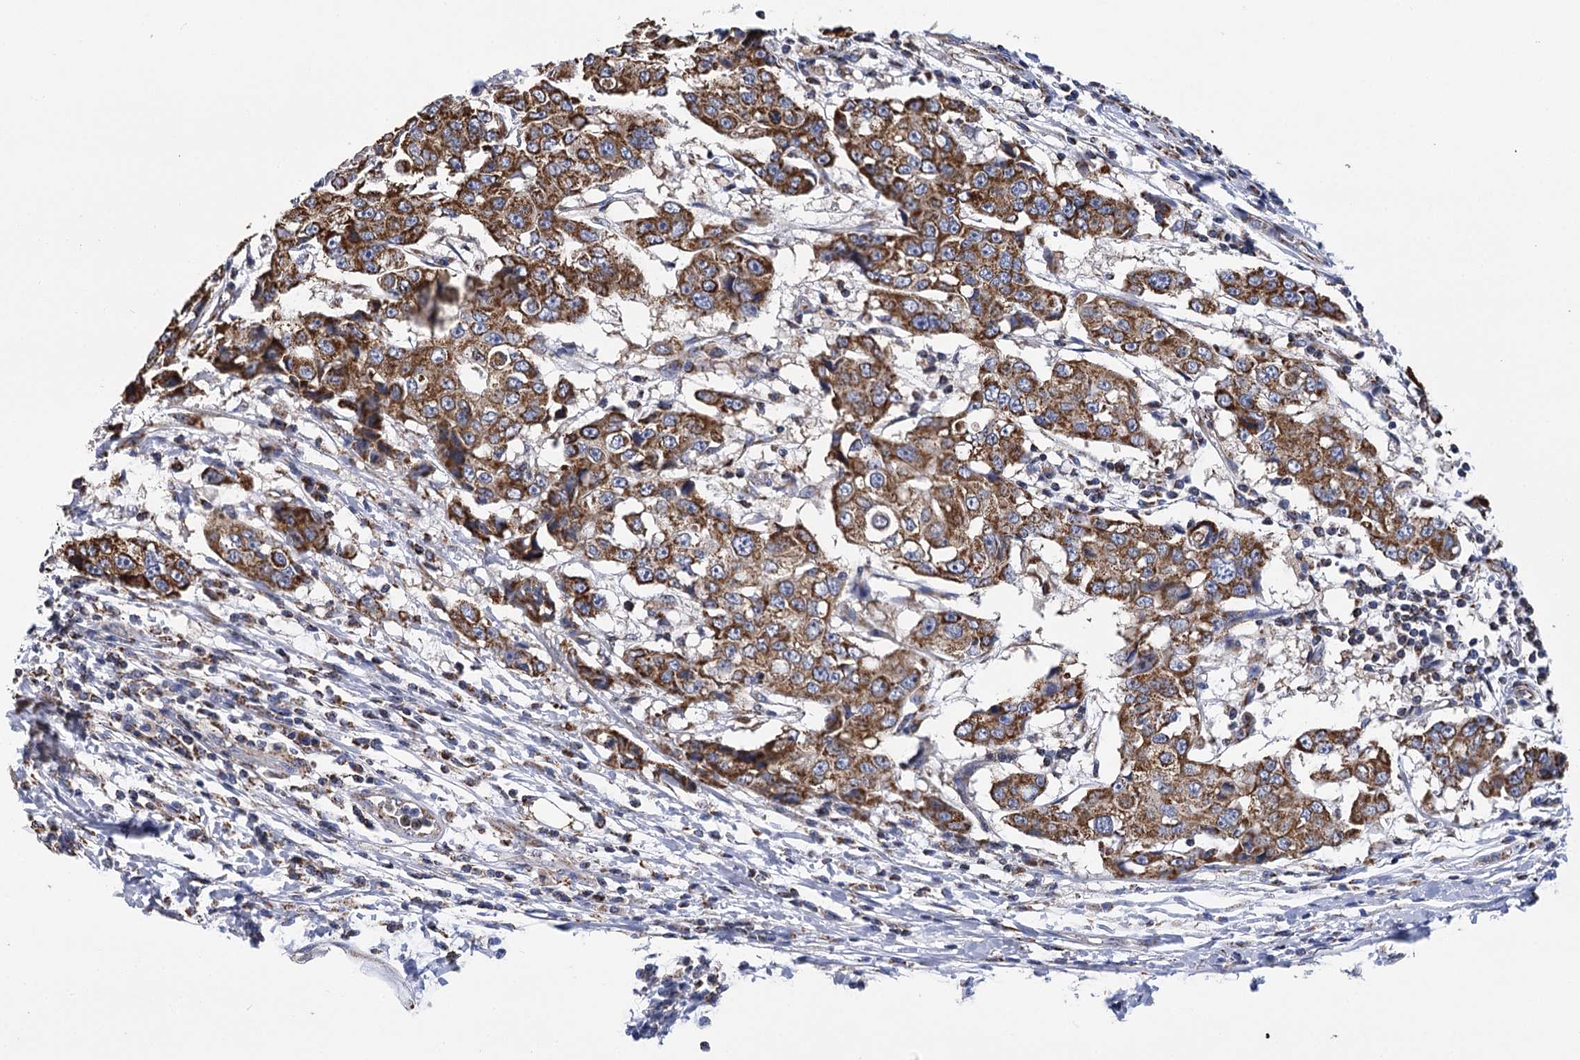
{"staining": {"intensity": "strong", "quantity": ">75%", "location": "cytoplasmic/membranous"}, "tissue": "breast cancer", "cell_type": "Tumor cells", "image_type": "cancer", "snomed": [{"axis": "morphology", "description": "Duct carcinoma"}, {"axis": "topography", "description": "Breast"}], "caption": "Protein expression analysis of breast cancer reveals strong cytoplasmic/membranous staining in approximately >75% of tumor cells. The protein is stained brown, and the nuclei are stained in blue (DAB IHC with brightfield microscopy, high magnification).", "gene": "CCDC73", "patient": {"sex": "female", "age": 27}}